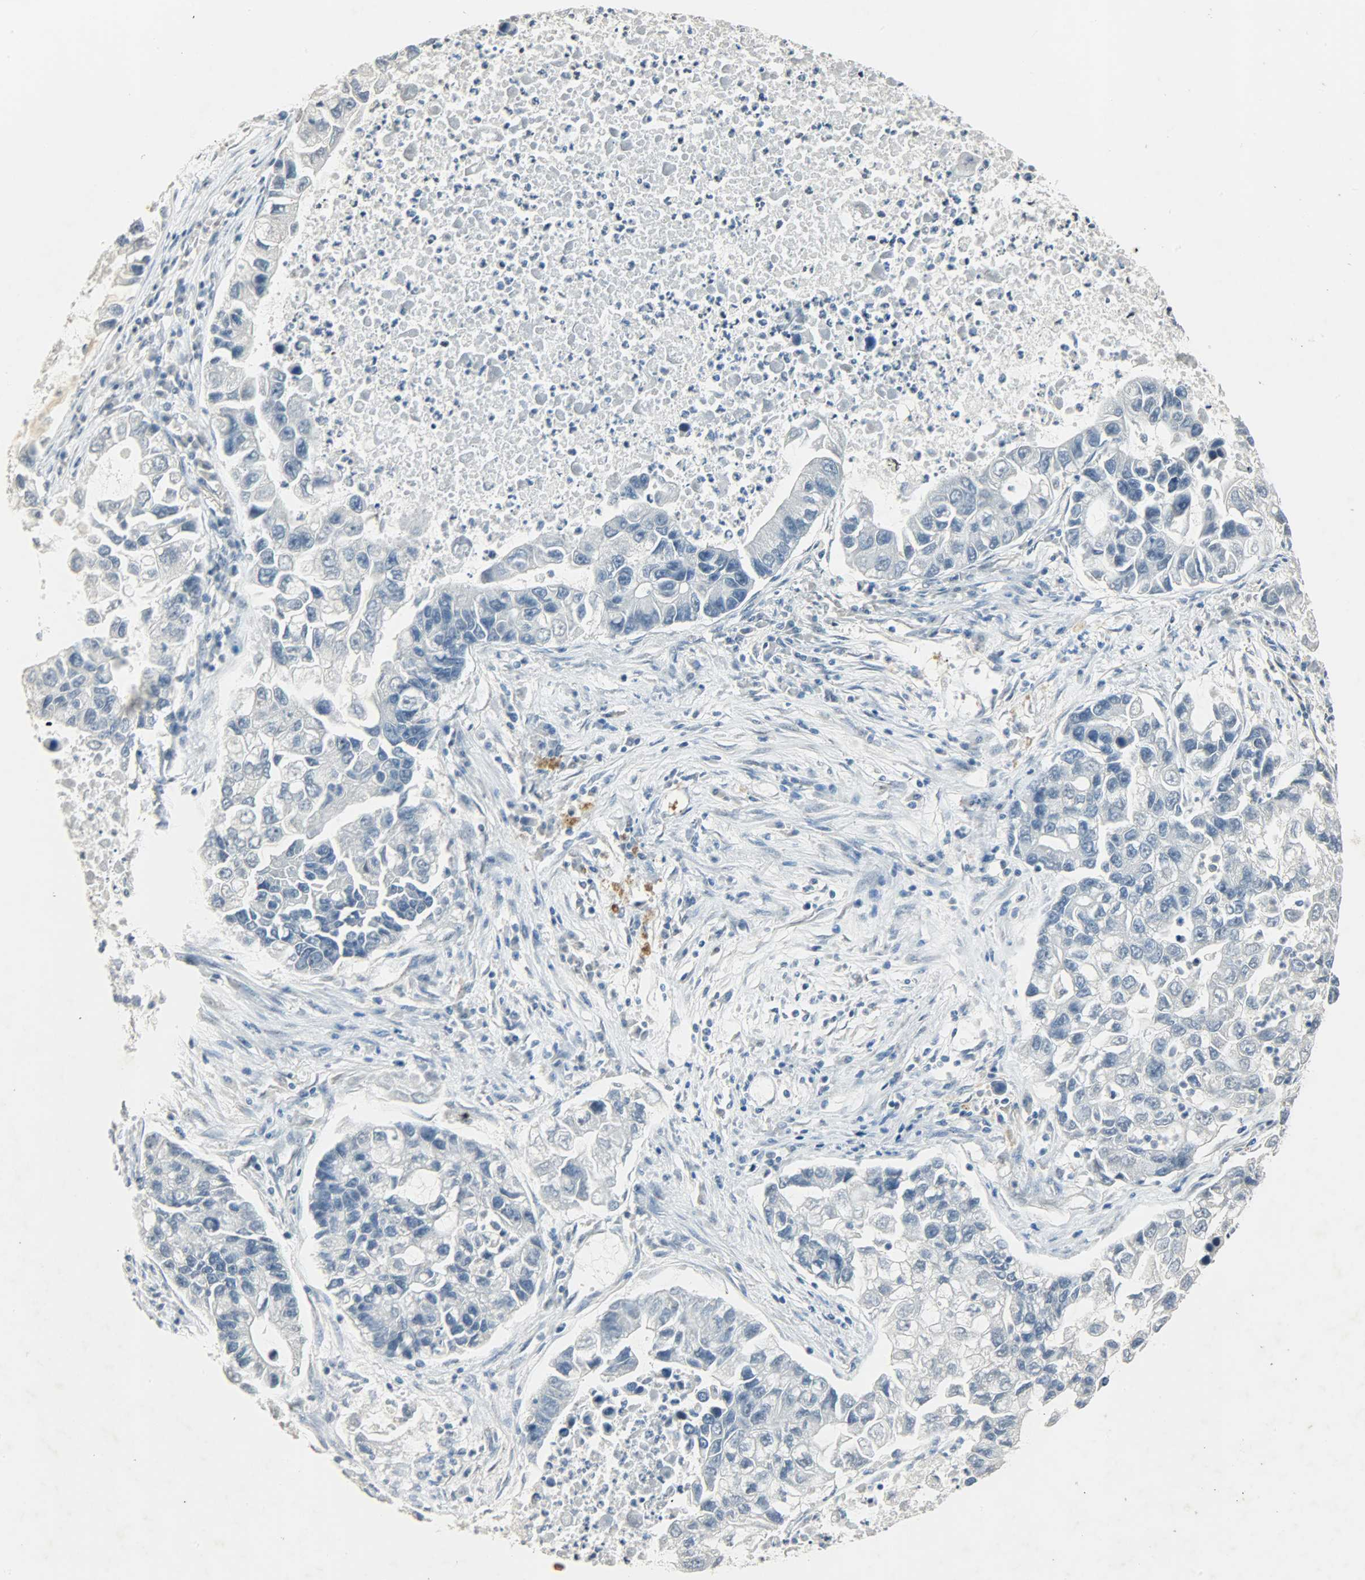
{"staining": {"intensity": "negative", "quantity": "none", "location": "none"}, "tissue": "lung cancer", "cell_type": "Tumor cells", "image_type": "cancer", "snomed": [{"axis": "morphology", "description": "Adenocarcinoma, NOS"}, {"axis": "topography", "description": "Lung"}], "caption": "This is an IHC image of adenocarcinoma (lung). There is no expression in tumor cells.", "gene": "DNAJB6", "patient": {"sex": "female", "age": 51}}